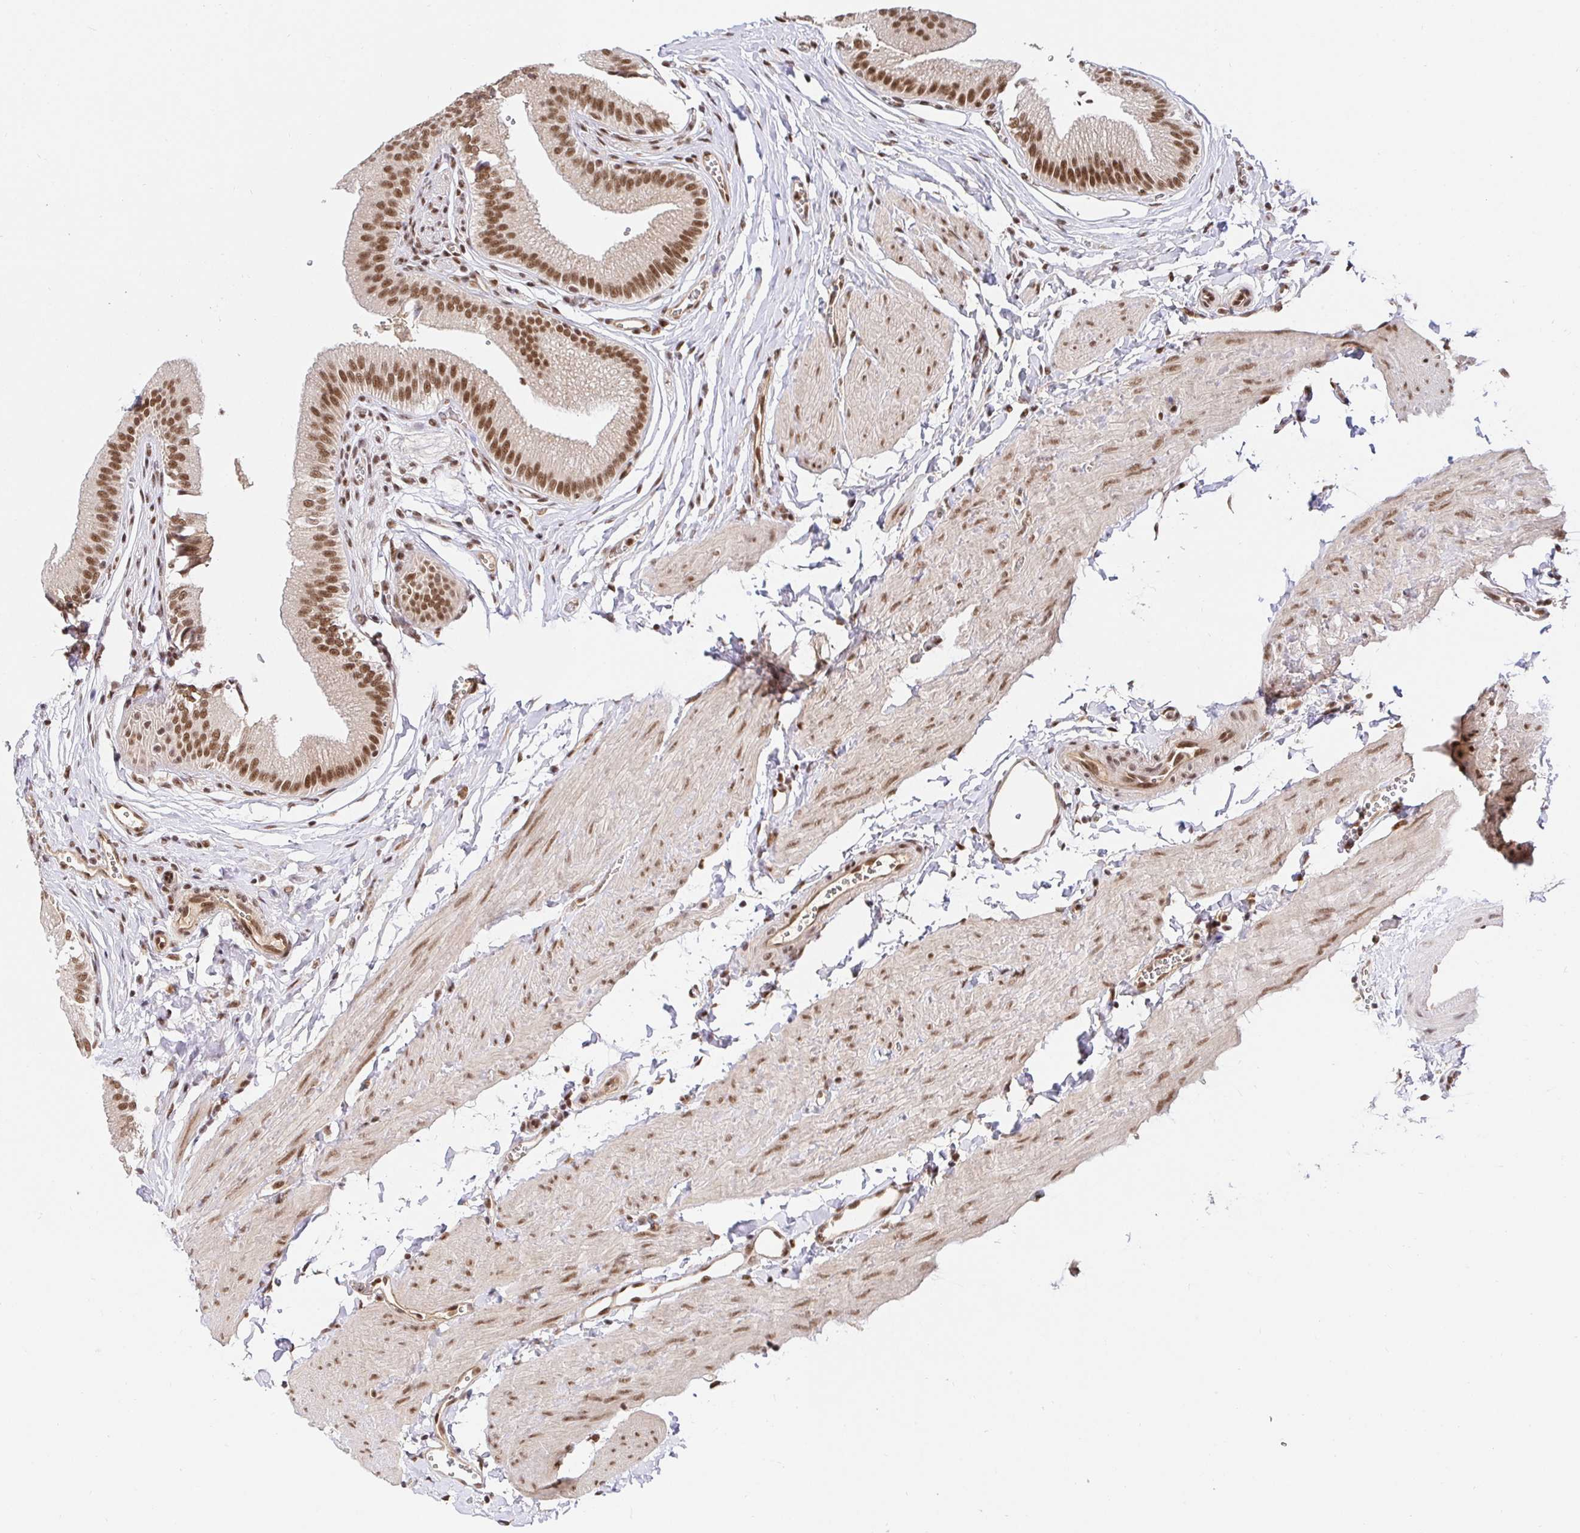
{"staining": {"intensity": "strong", "quantity": ">75%", "location": "nuclear"}, "tissue": "gallbladder", "cell_type": "Glandular cells", "image_type": "normal", "snomed": [{"axis": "morphology", "description": "Normal tissue, NOS"}, {"axis": "topography", "description": "Gallbladder"}, {"axis": "topography", "description": "Peripheral nerve tissue"}], "caption": "IHC micrograph of normal gallbladder: human gallbladder stained using immunohistochemistry (IHC) demonstrates high levels of strong protein expression localized specifically in the nuclear of glandular cells, appearing as a nuclear brown color.", "gene": "USF1", "patient": {"sex": "male", "age": 17}}